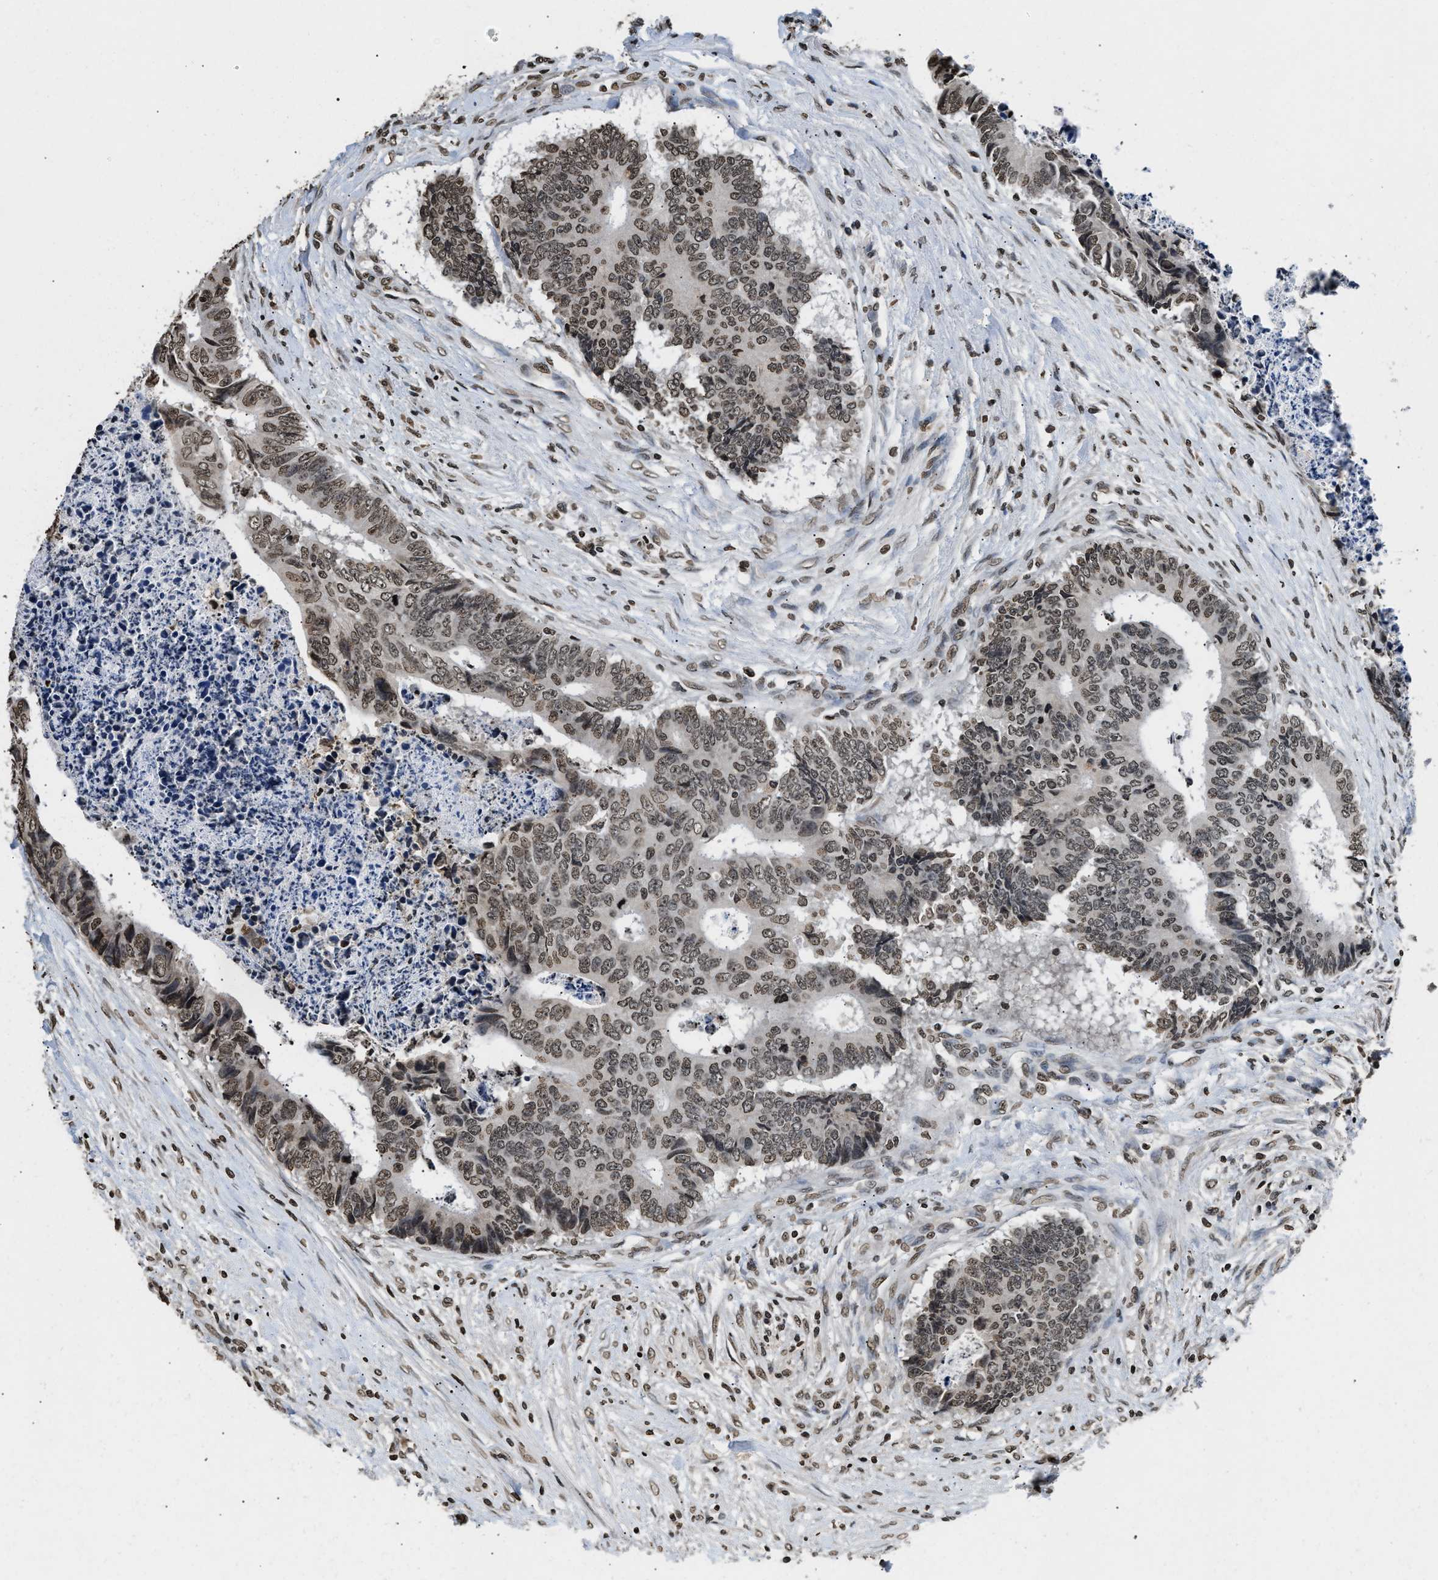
{"staining": {"intensity": "weak", "quantity": ">75%", "location": "nuclear"}, "tissue": "colorectal cancer", "cell_type": "Tumor cells", "image_type": "cancer", "snomed": [{"axis": "morphology", "description": "Adenocarcinoma, NOS"}, {"axis": "topography", "description": "Rectum"}], "caption": "Adenocarcinoma (colorectal) stained with a protein marker shows weak staining in tumor cells.", "gene": "DNASE1L3", "patient": {"sex": "male", "age": 84}}